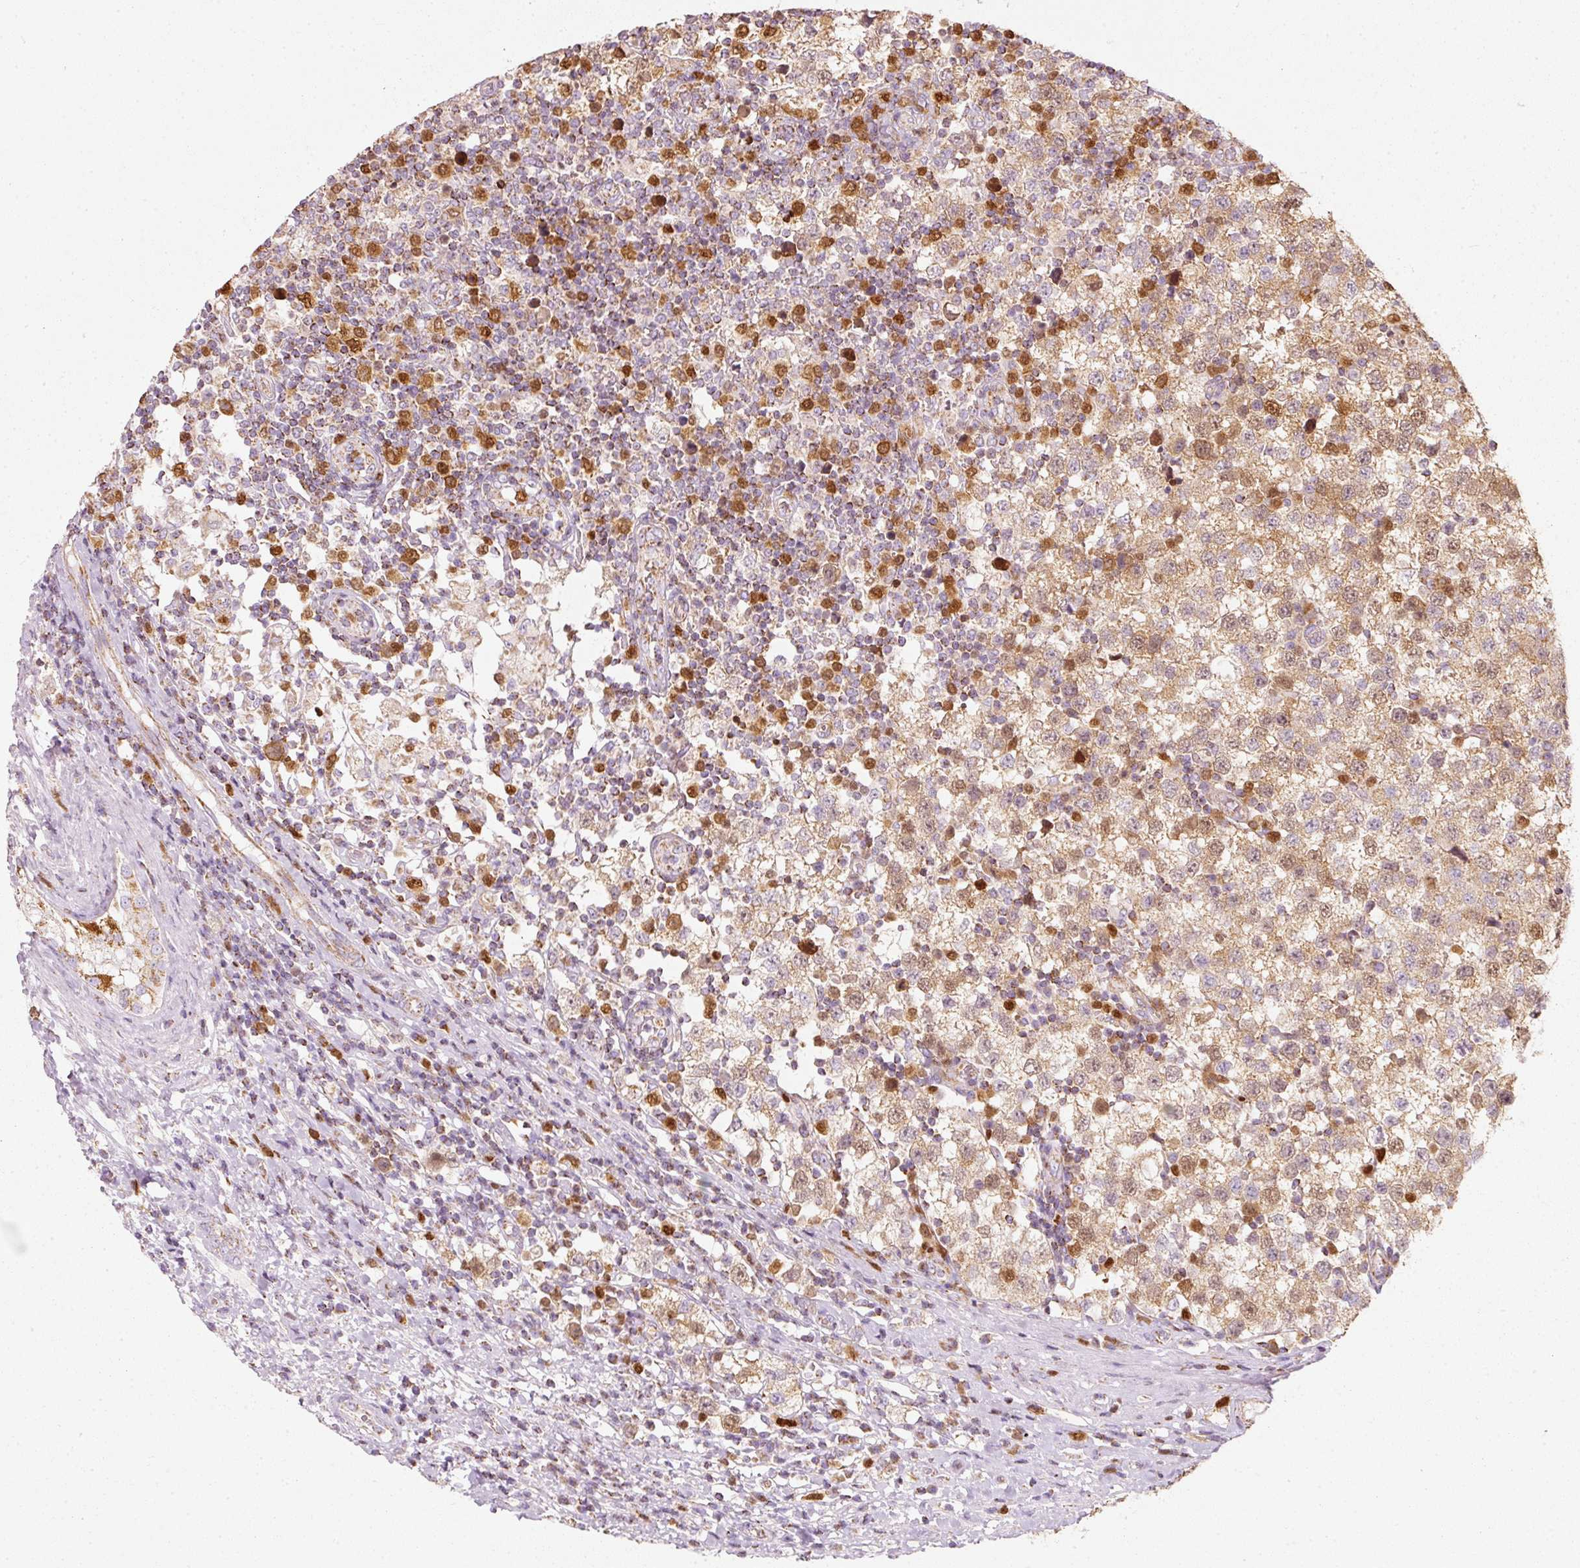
{"staining": {"intensity": "moderate", "quantity": ">75%", "location": "cytoplasmic/membranous,nuclear"}, "tissue": "testis cancer", "cell_type": "Tumor cells", "image_type": "cancer", "snomed": [{"axis": "morphology", "description": "Seminoma, NOS"}, {"axis": "topography", "description": "Testis"}], "caption": "Seminoma (testis) was stained to show a protein in brown. There is medium levels of moderate cytoplasmic/membranous and nuclear positivity in approximately >75% of tumor cells.", "gene": "DUT", "patient": {"sex": "male", "age": 34}}